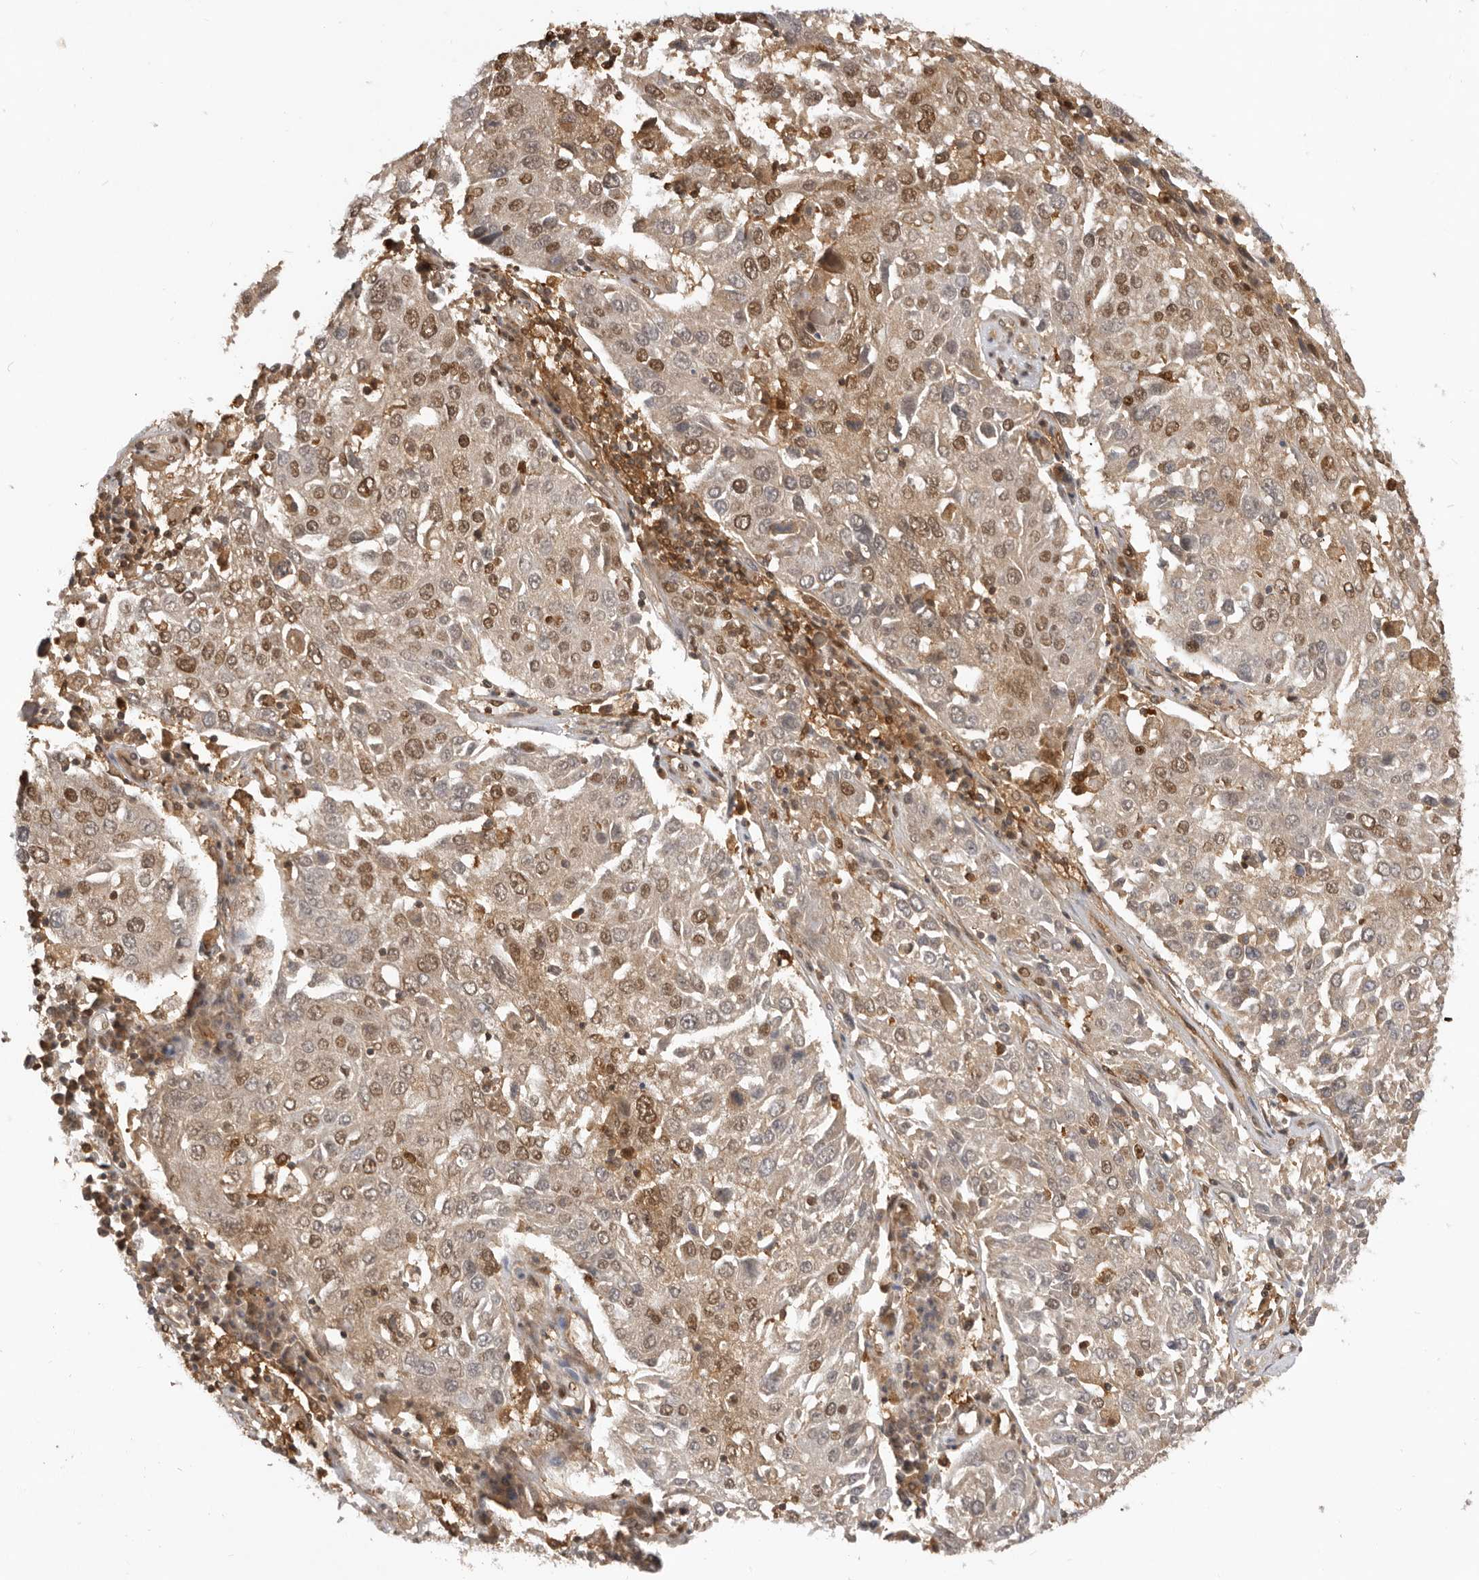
{"staining": {"intensity": "moderate", "quantity": "25%-75%", "location": "nuclear"}, "tissue": "lung cancer", "cell_type": "Tumor cells", "image_type": "cancer", "snomed": [{"axis": "morphology", "description": "Squamous cell carcinoma, NOS"}, {"axis": "topography", "description": "Lung"}], "caption": "A brown stain labels moderate nuclear expression of a protein in human lung cancer (squamous cell carcinoma) tumor cells.", "gene": "ADPRS", "patient": {"sex": "male", "age": 65}}